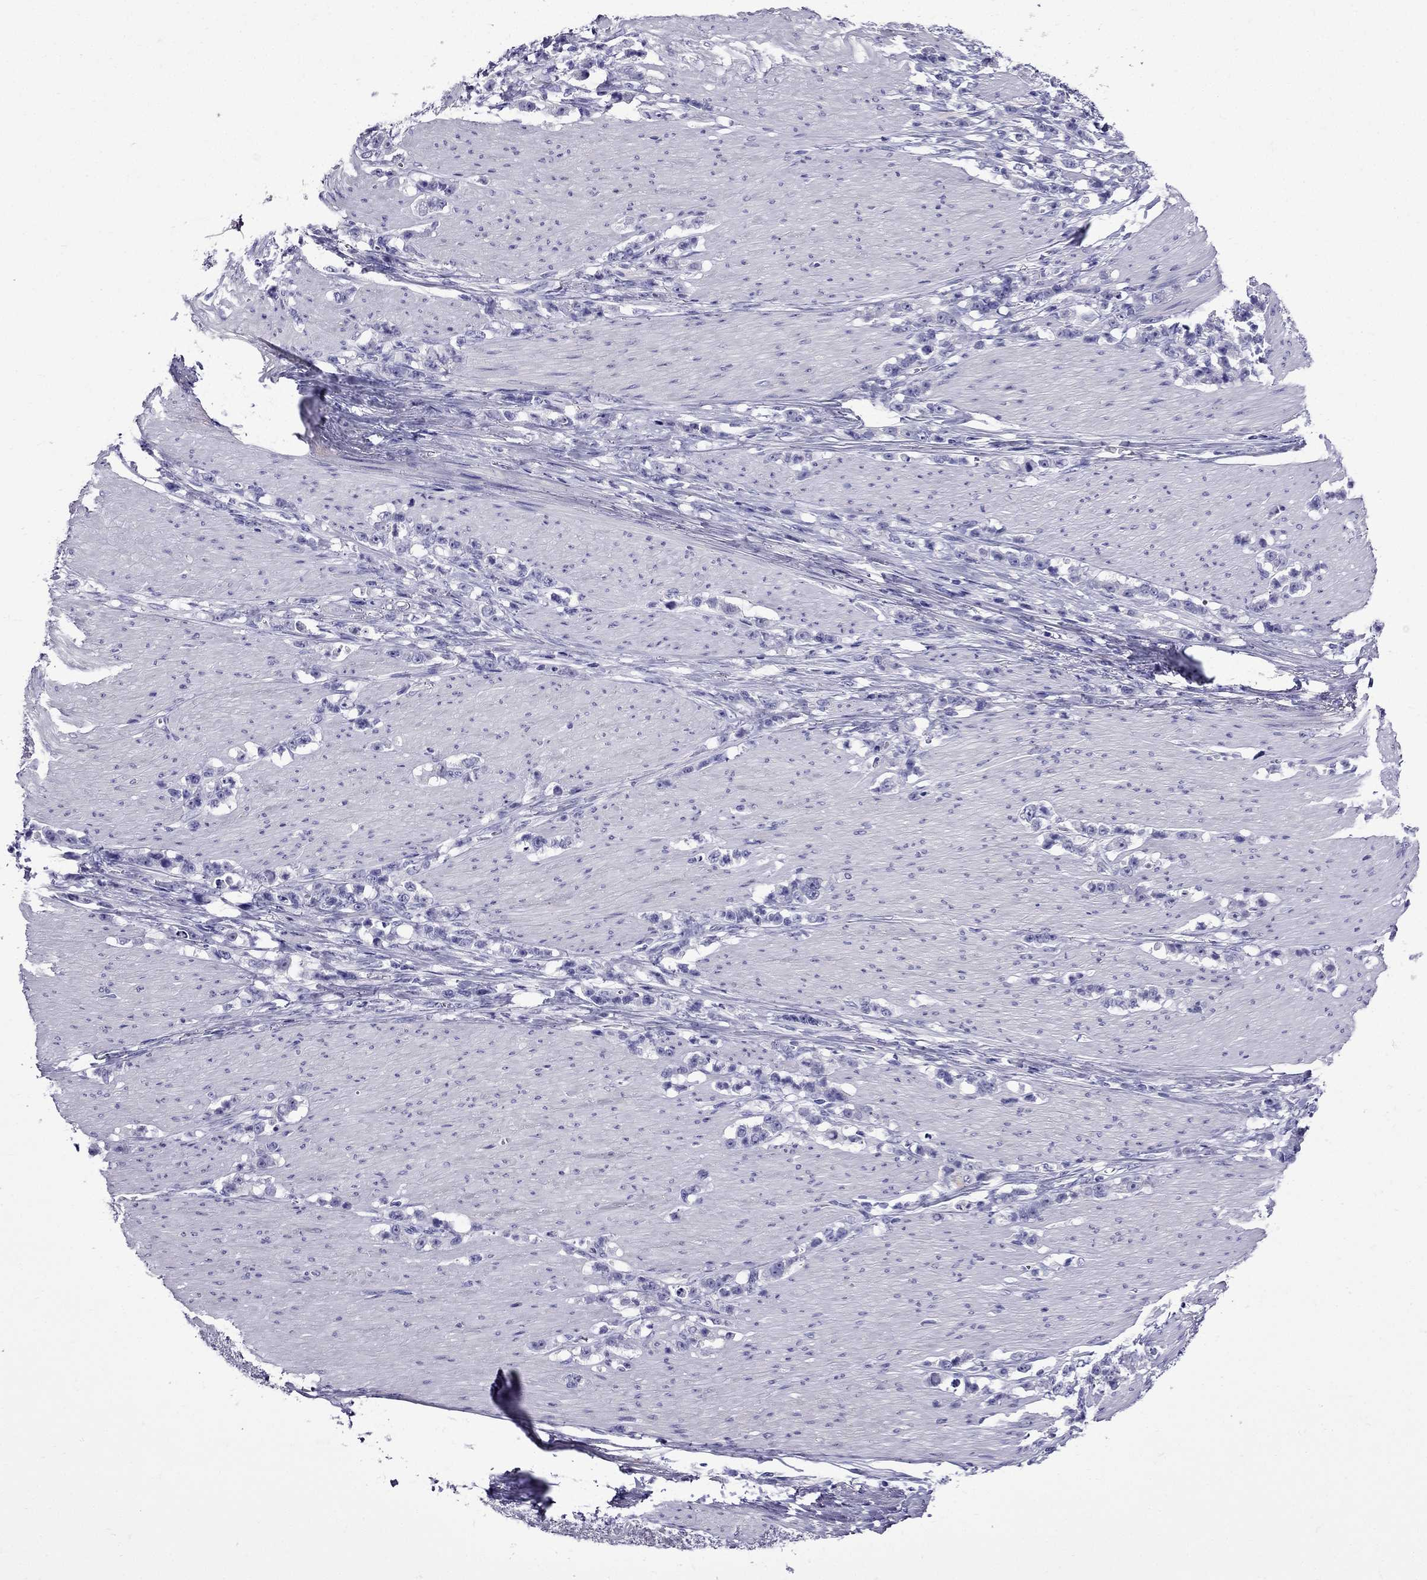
{"staining": {"intensity": "negative", "quantity": "none", "location": "none"}, "tissue": "stomach cancer", "cell_type": "Tumor cells", "image_type": "cancer", "snomed": [{"axis": "morphology", "description": "Adenocarcinoma, NOS"}, {"axis": "topography", "description": "Stomach, lower"}], "caption": "A high-resolution histopathology image shows immunohistochemistry staining of adenocarcinoma (stomach), which displays no significant staining in tumor cells. (Stains: DAB immunohistochemistry with hematoxylin counter stain, Microscopy: brightfield microscopy at high magnification).", "gene": "ERC2", "patient": {"sex": "male", "age": 88}}